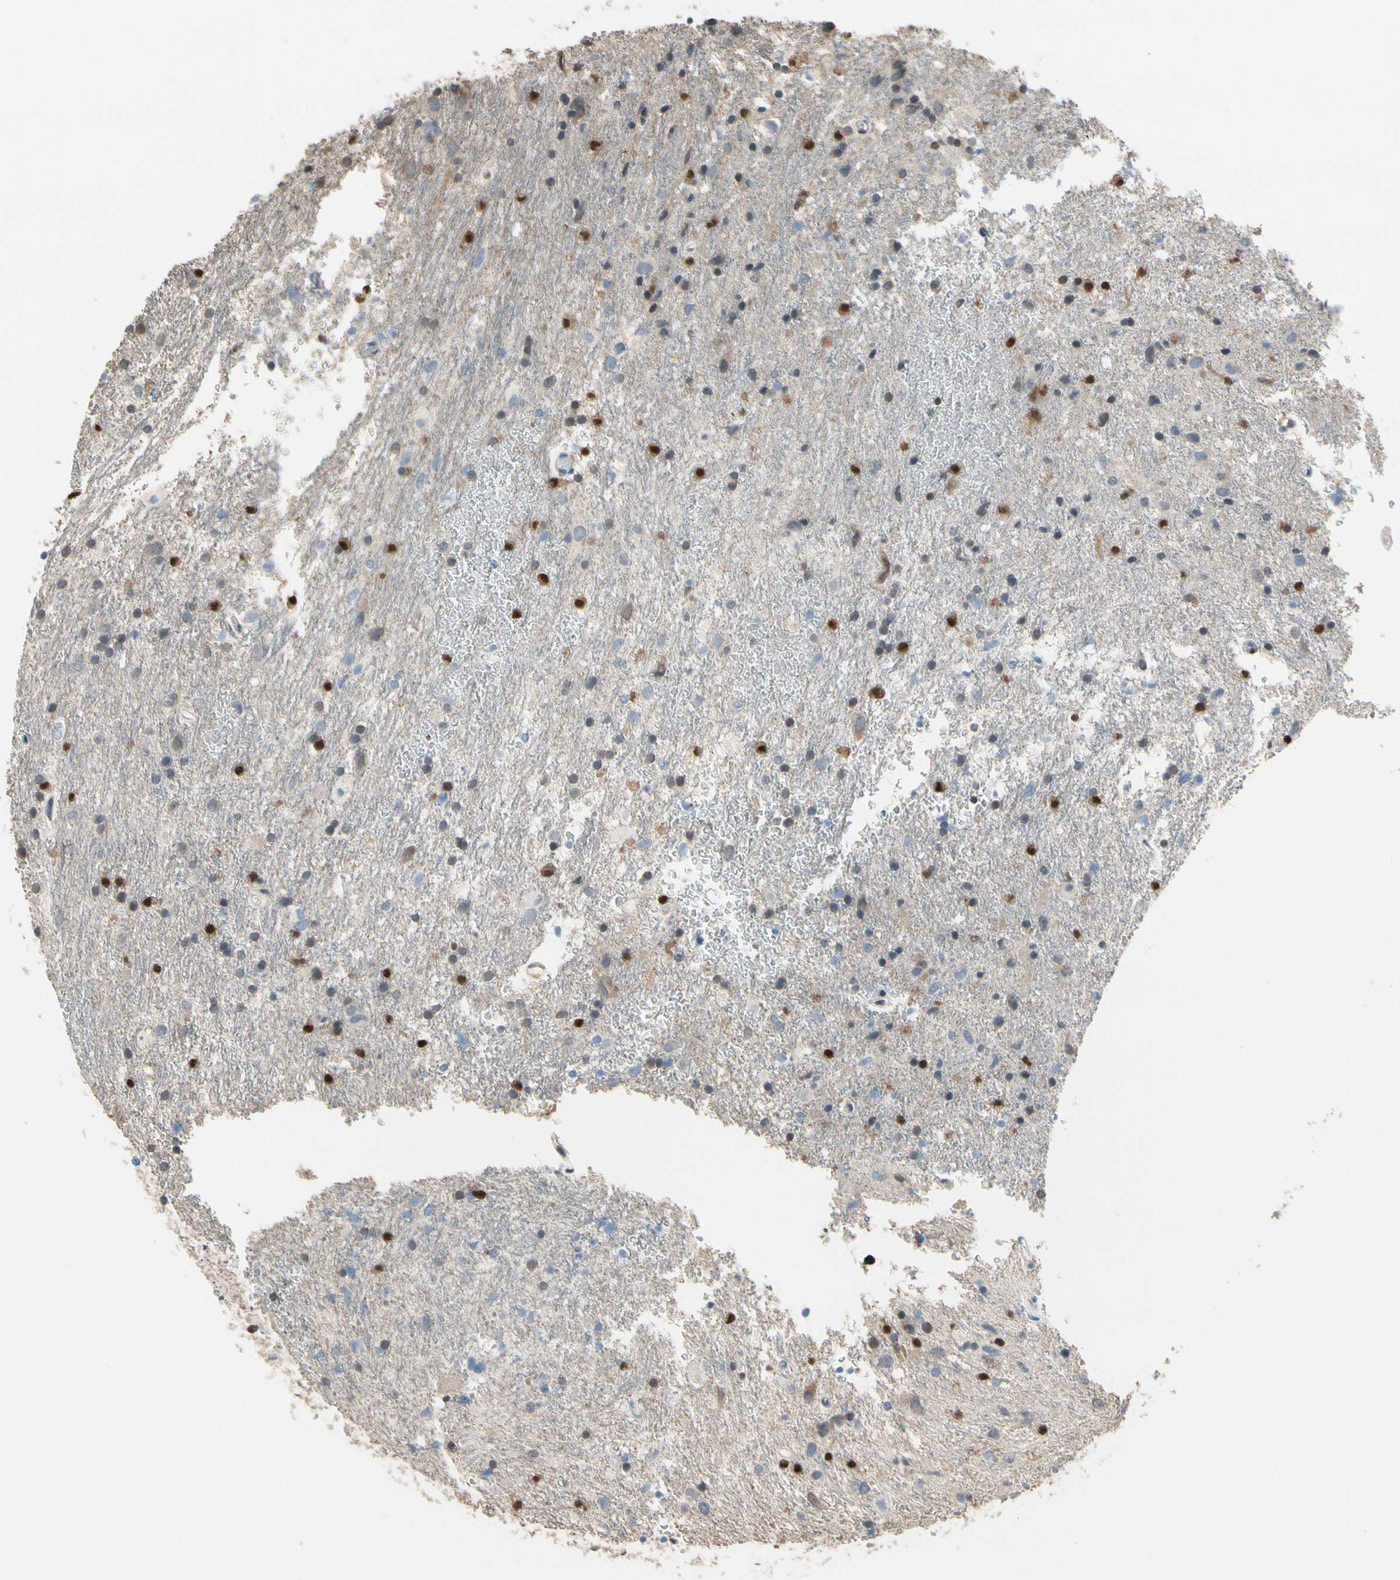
{"staining": {"intensity": "strong", "quantity": "25%-75%", "location": "cytoplasmic/membranous,nuclear"}, "tissue": "glioma", "cell_type": "Tumor cells", "image_type": "cancer", "snomed": [{"axis": "morphology", "description": "Glioma, malignant, Low grade"}, {"axis": "topography", "description": "Brain"}], "caption": "Glioma stained for a protein (brown) shows strong cytoplasmic/membranous and nuclear positive expression in about 25%-75% of tumor cells.", "gene": "NFATC2", "patient": {"sex": "male", "age": 77}}